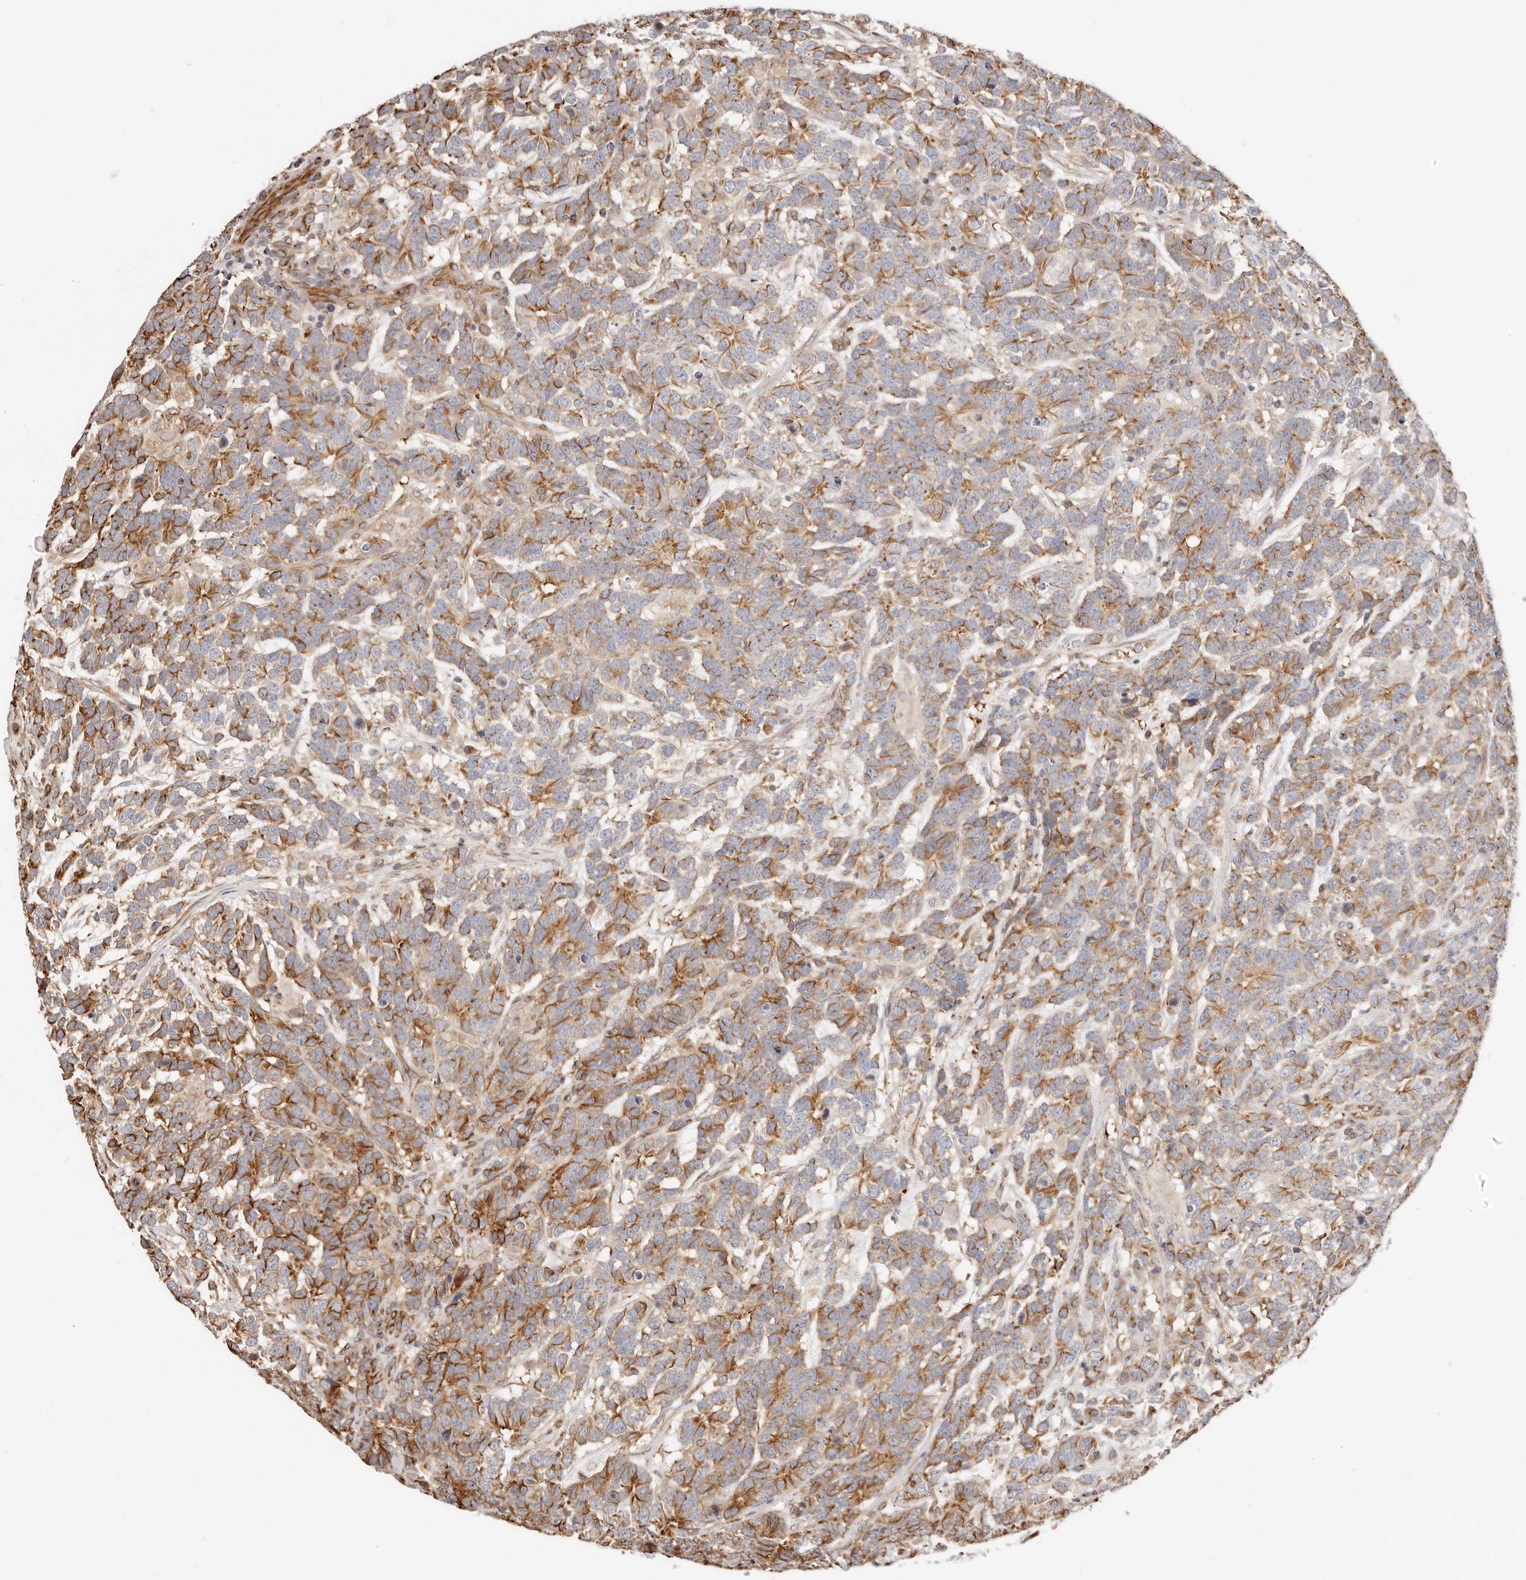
{"staining": {"intensity": "strong", "quantity": "25%-75%", "location": "cytoplasmic/membranous"}, "tissue": "testis cancer", "cell_type": "Tumor cells", "image_type": "cancer", "snomed": [{"axis": "morphology", "description": "Carcinoma, Embryonal, NOS"}, {"axis": "topography", "description": "Testis"}], "caption": "Immunohistochemical staining of testis embryonal carcinoma displays strong cytoplasmic/membranous protein staining in approximately 25%-75% of tumor cells.", "gene": "DTNBP1", "patient": {"sex": "male", "age": 26}}